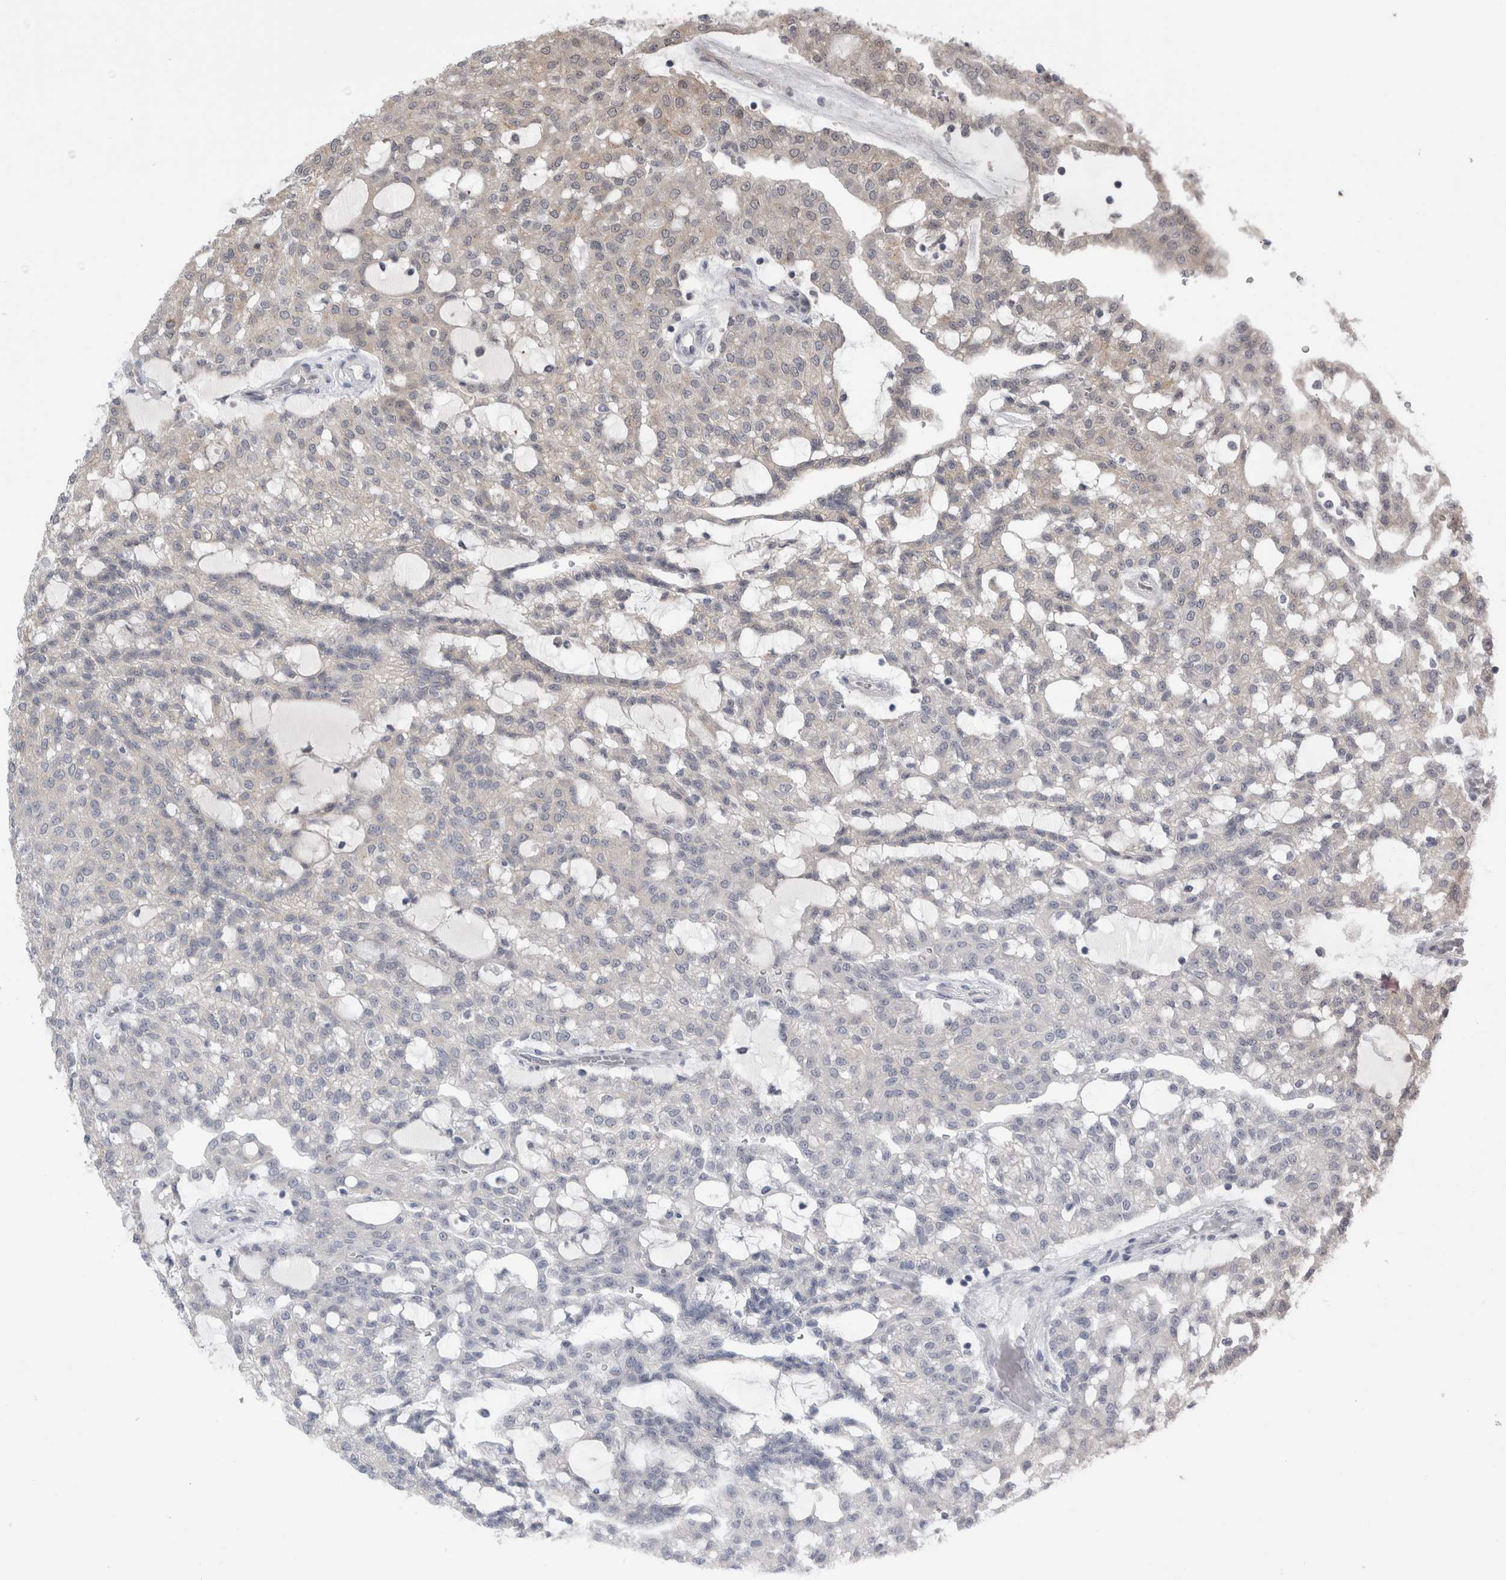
{"staining": {"intensity": "negative", "quantity": "none", "location": "none"}, "tissue": "renal cancer", "cell_type": "Tumor cells", "image_type": "cancer", "snomed": [{"axis": "morphology", "description": "Adenocarcinoma, NOS"}, {"axis": "topography", "description": "Kidney"}], "caption": "Immunohistochemistry (IHC) histopathology image of neoplastic tissue: renal cancer stained with DAB shows no significant protein expression in tumor cells. (Stains: DAB IHC with hematoxylin counter stain, Microscopy: brightfield microscopy at high magnification).", "gene": "ZNF341", "patient": {"sex": "male", "age": 63}}